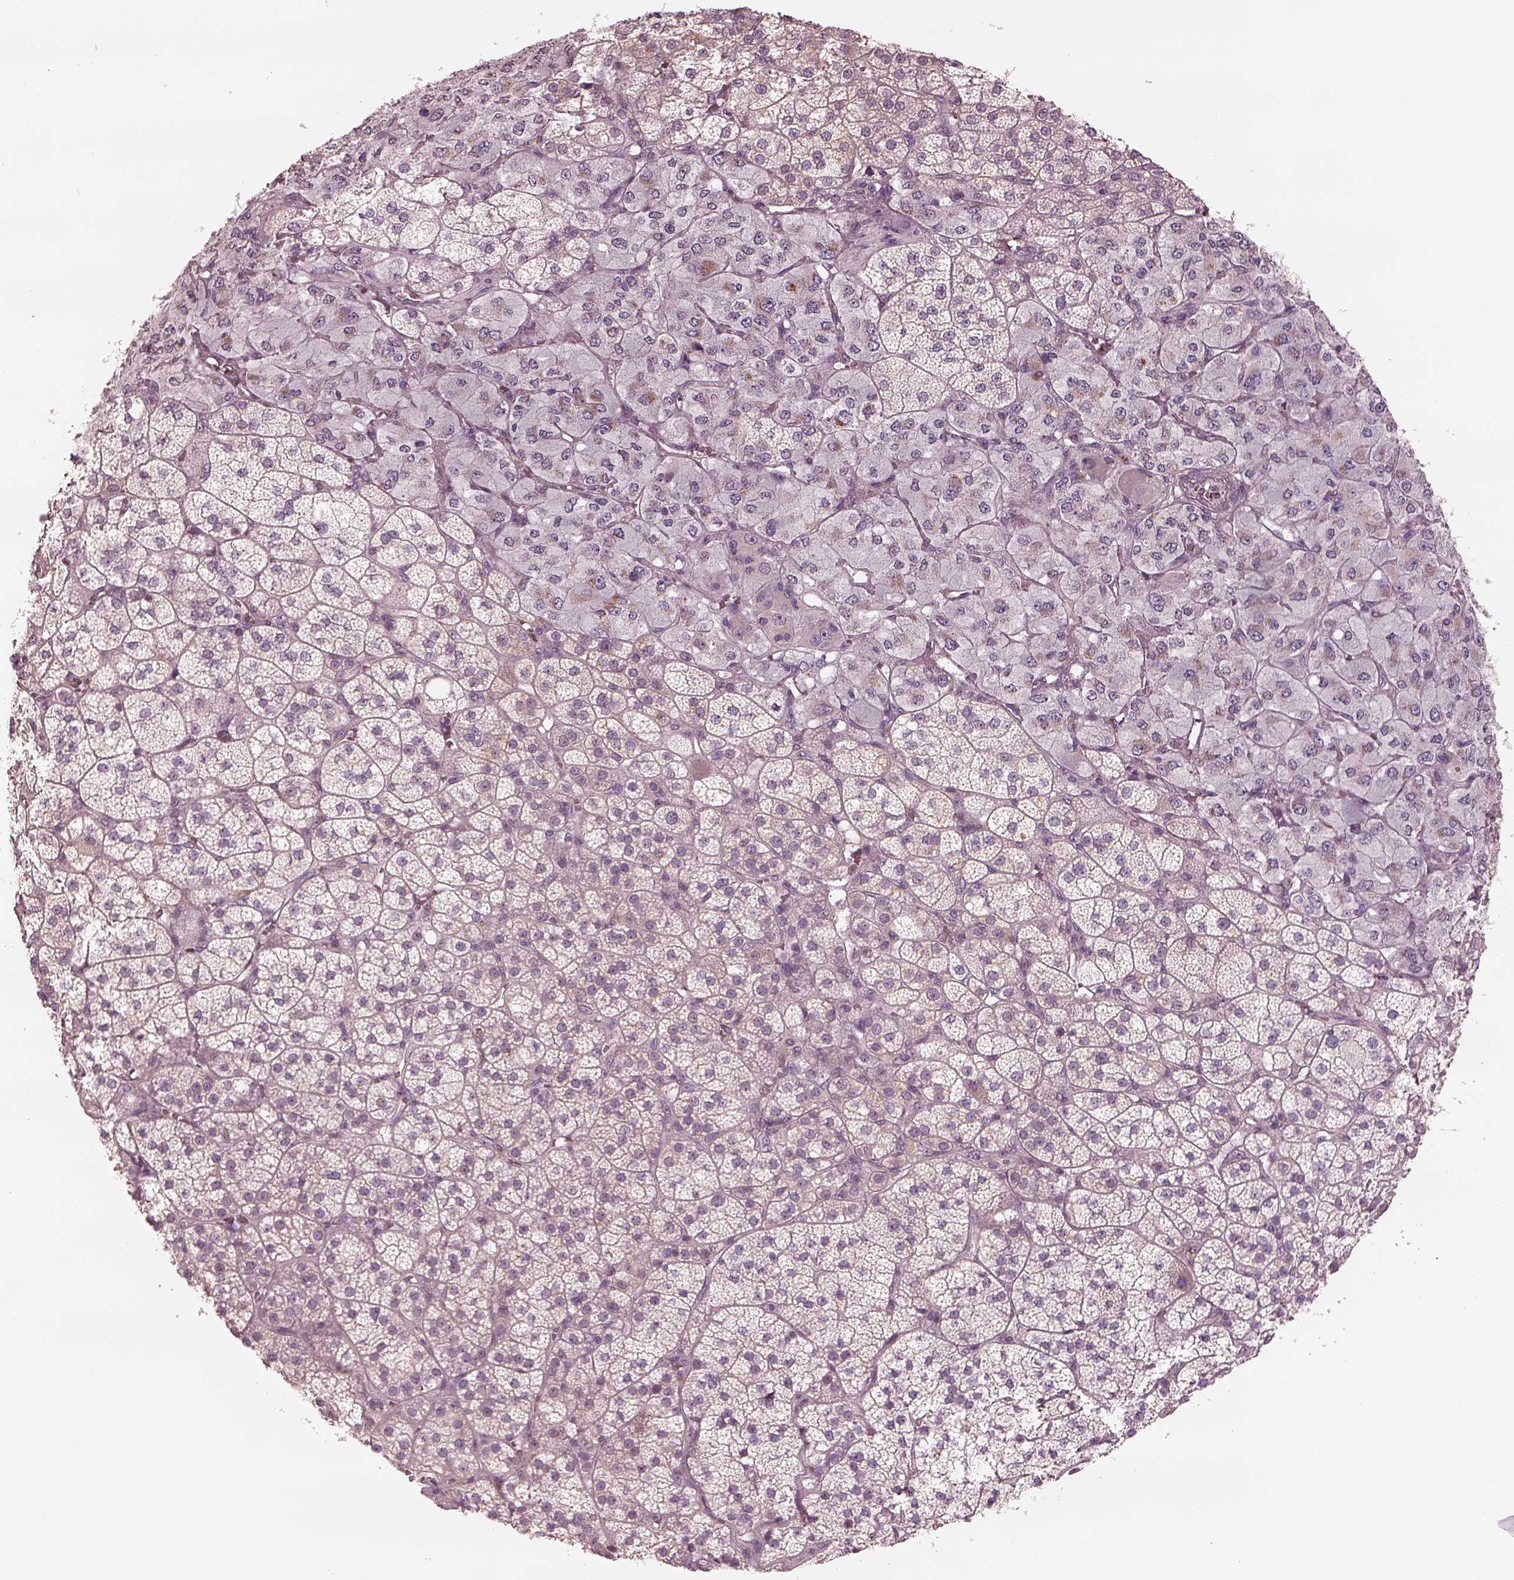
{"staining": {"intensity": "strong", "quantity": "<25%", "location": "cytoplasmic/membranous"}, "tissue": "adrenal gland", "cell_type": "Glandular cells", "image_type": "normal", "snomed": [{"axis": "morphology", "description": "Normal tissue, NOS"}, {"axis": "topography", "description": "Adrenal gland"}], "caption": "Approximately <25% of glandular cells in normal adrenal gland show strong cytoplasmic/membranous protein positivity as visualized by brown immunohistochemical staining.", "gene": "SDCBP2", "patient": {"sex": "female", "age": 60}}